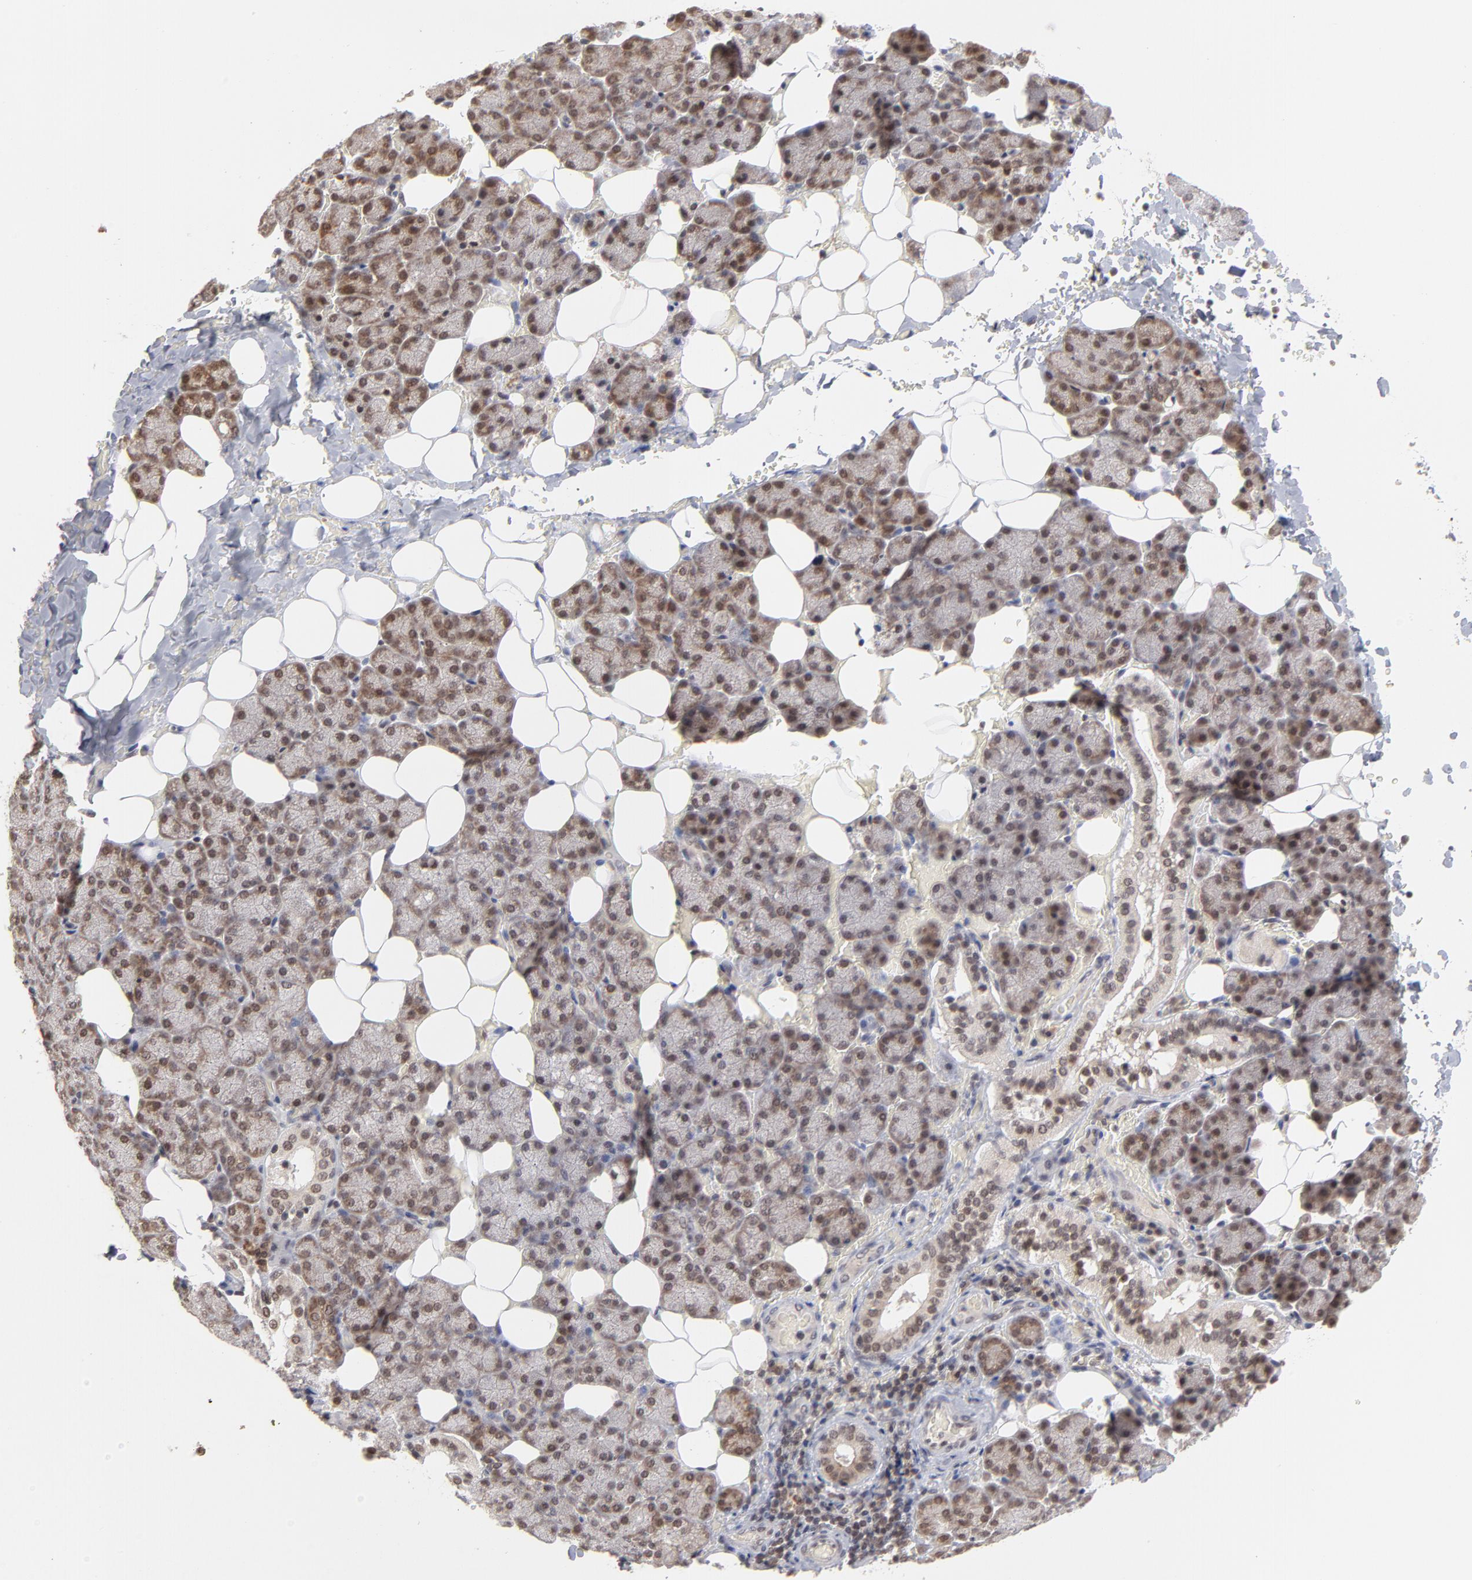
{"staining": {"intensity": "moderate", "quantity": ">75%", "location": "cytoplasmic/membranous,nuclear"}, "tissue": "salivary gland", "cell_type": "Glandular cells", "image_type": "normal", "snomed": [{"axis": "morphology", "description": "Normal tissue, NOS"}, {"axis": "topography", "description": "Lymph node"}, {"axis": "topography", "description": "Salivary gland"}], "caption": "Immunohistochemical staining of benign human salivary gland reveals medium levels of moderate cytoplasmic/membranous,nuclear positivity in approximately >75% of glandular cells.", "gene": "ARIH1", "patient": {"sex": "male", "age": 8}}